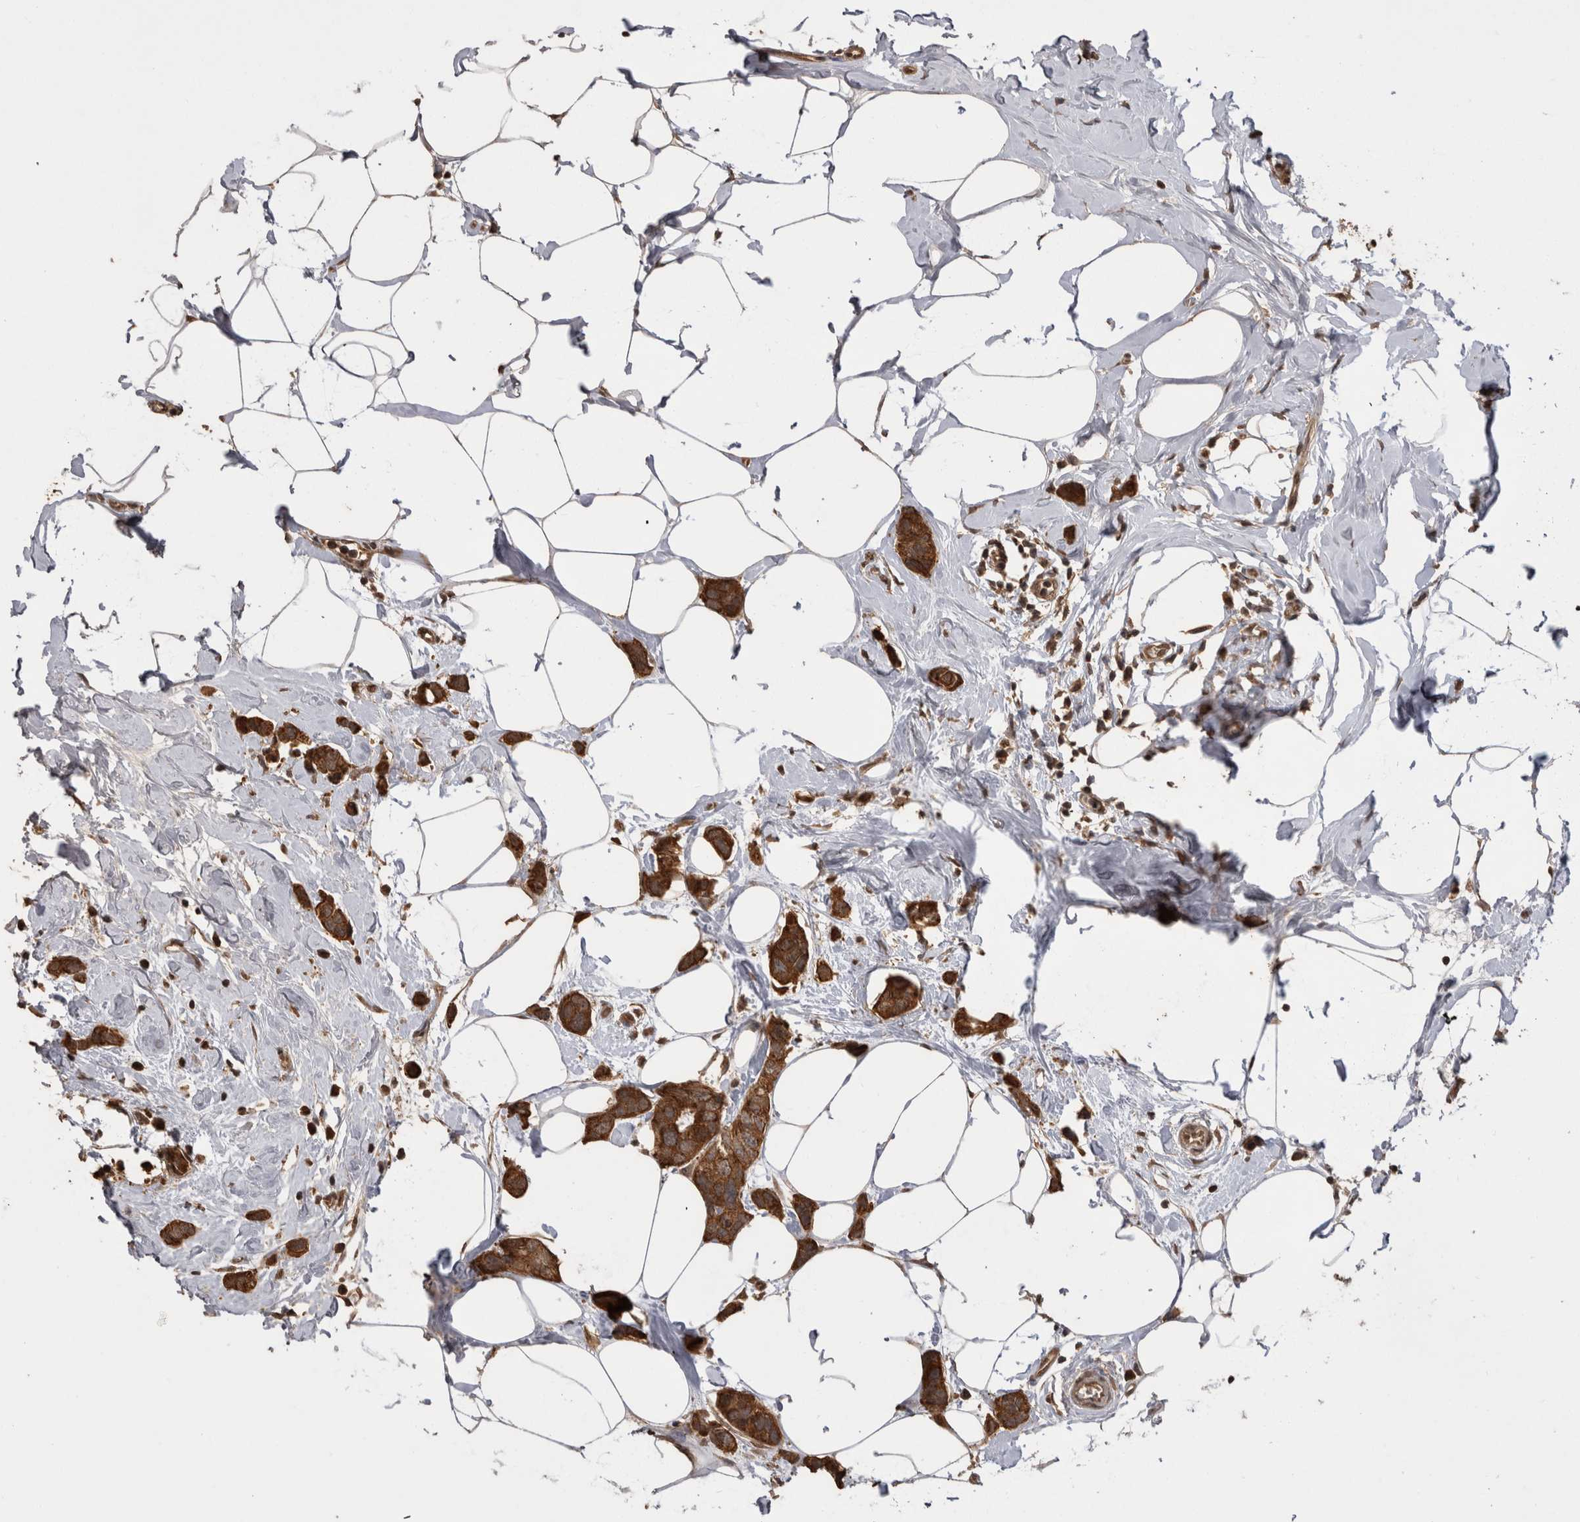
{"staining": {"intensity": "strong", "quantity": ">75%", "location": "cytoplasmic/membranous"}, "tissue": "breast cancer", "cell_type": "Tumor cells", "image_type": "cancer", "snomed": [{"axis": "morphology", "description": "Normal tissue, NOS"}, {"axis": "morphology", "description": "Duct carcinoma"}, {"axis": "topography", "description": "Breast"}], "caption": "Immunohistochemical staining of infiltrating ductal carcinoma (breast) displays high levels of strong cytoplasmic/membranous staining in about >75% of tumor cells. The staining was performed using DAB to visualize the protein expression in brown, while the nuclei were stained in blue with hematoxylin (Magnification: 20x).", "gene": "PAK4", "patient": {"sex": "female", "age": 50}}